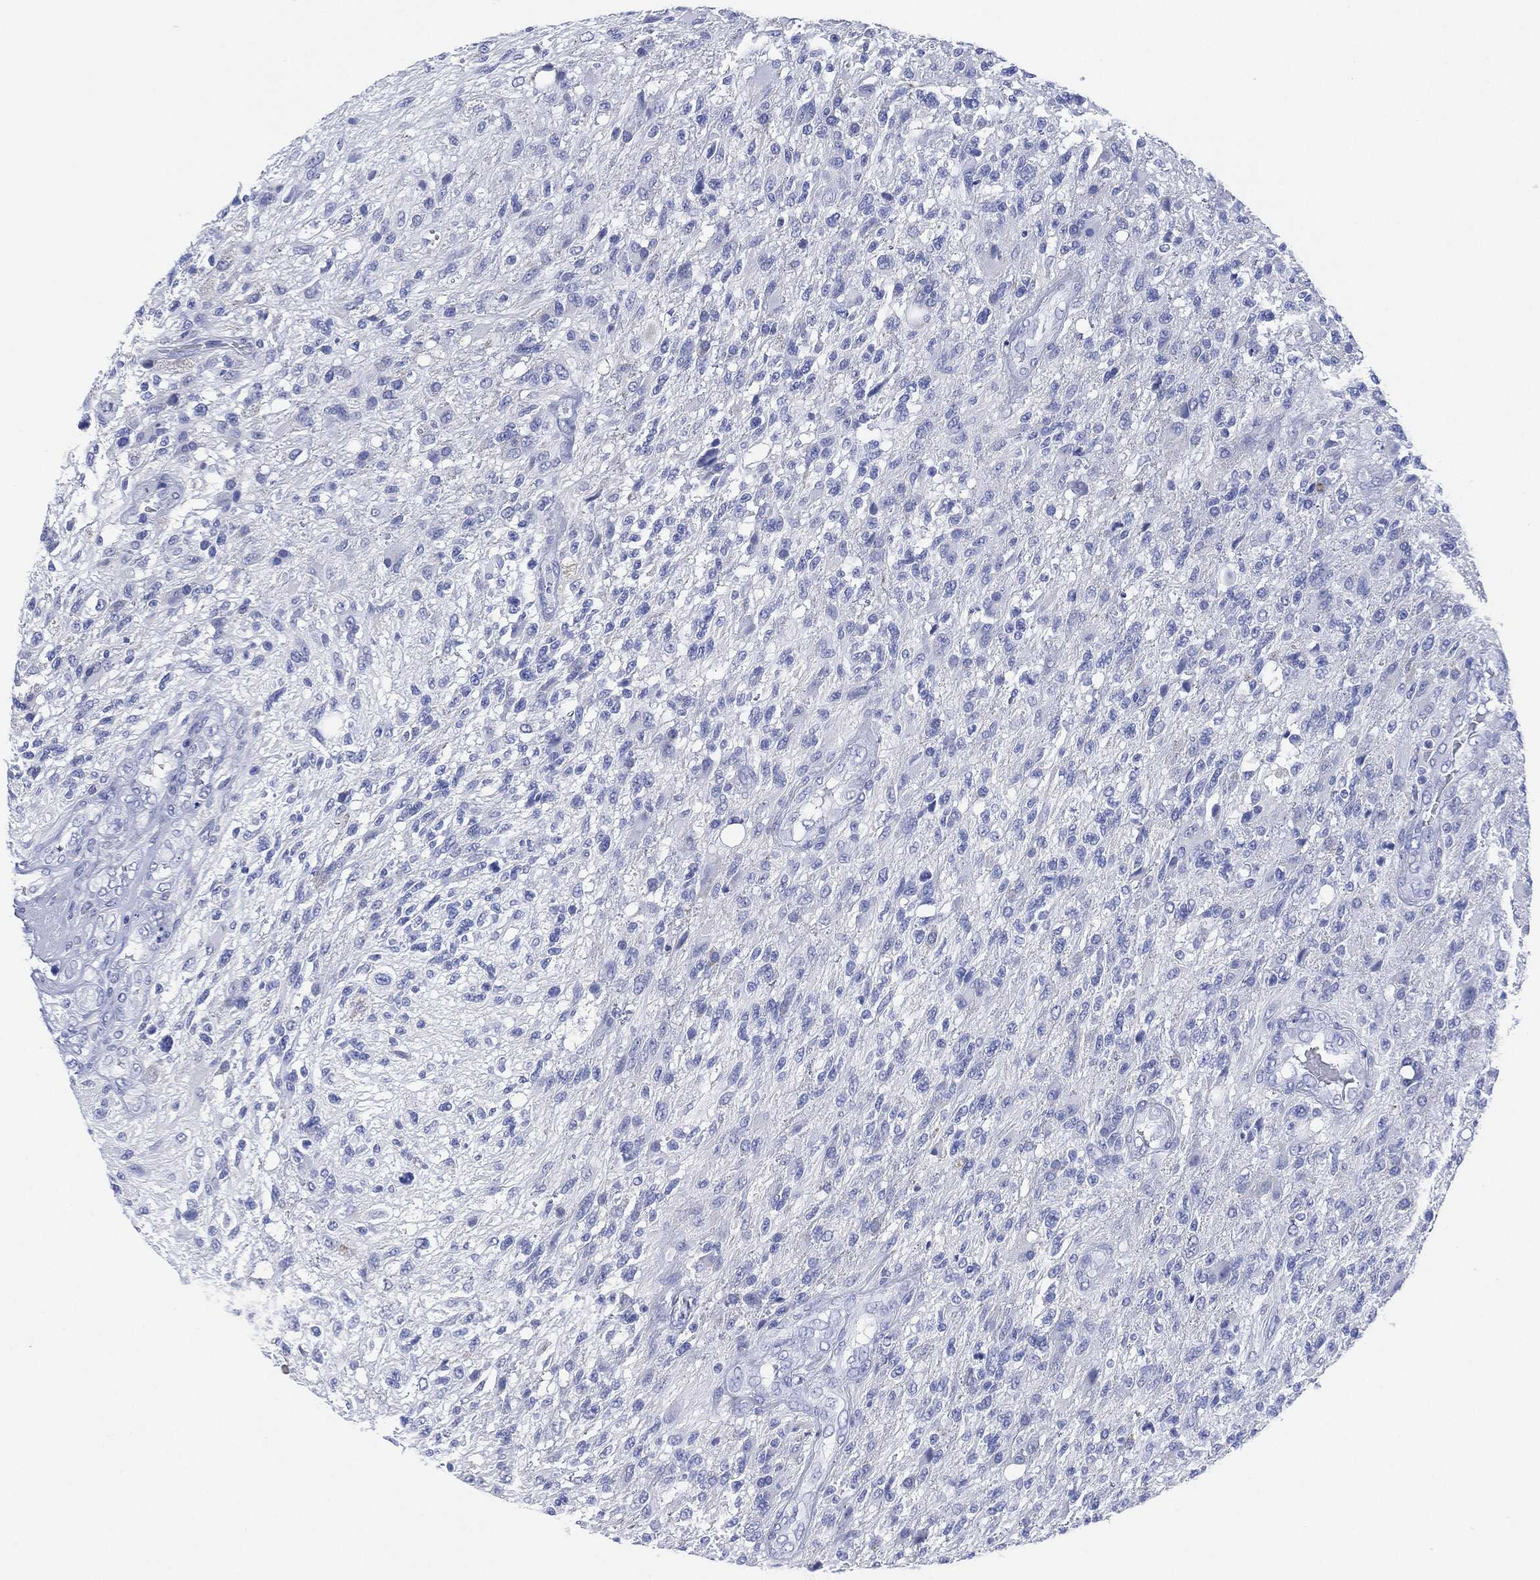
{"staining": {"intensity": "negative", "quantity": "none", "location": "none"}, "tissue": "glioma", "cell_type": "Tumor cells", "image_type": "cancer", "snomed": [{"axis": "morphology", "description": "Glioma, malignant, High grade"}, {"axis": "topography", "description": "Brain"}], "caption": "Histopathology image shows no significant protein expression in tumor cells of malignant glioma (high-grade). (Immunohistochemistry (ihc), brightfield microscopy, high magnification).", "gene": "SLC9C2", "patient": {"sex": "male", "age": 56}}